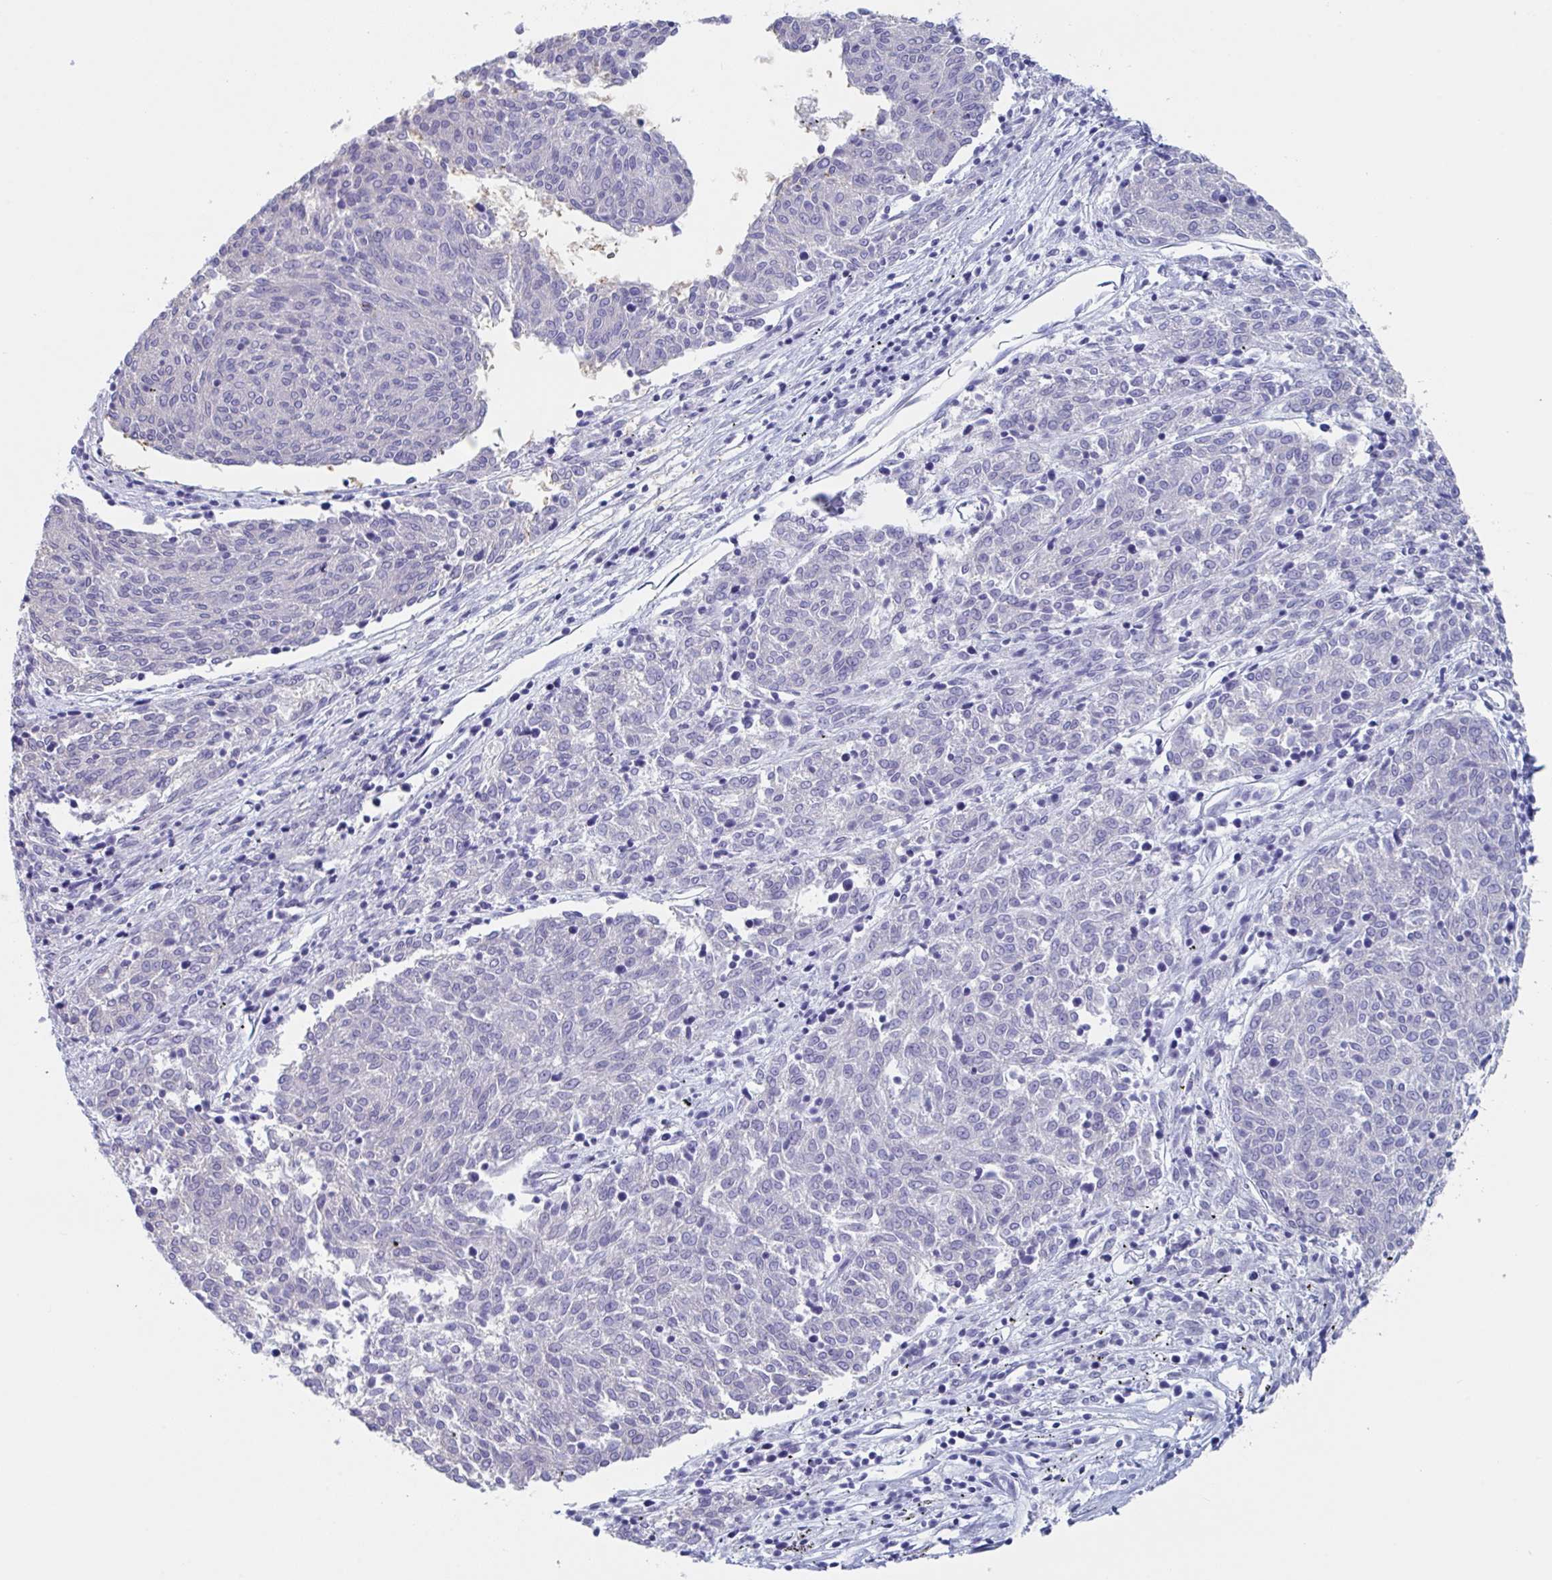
{"staining": {"intensity": "negative", "quantity": "none", "location": "none"}, "tissue": "melanoma", "cell_type": "Tumor cells", "image_type": "cancer", "snomed": [{"axis": "morphology", "description": "Malignant melanoma, NOS"}, {"axis": "topography", "description": "Skin"}], "caption": "Immunohistochemical staining of human melanoma shows no significant staining in tumor cells.", "gene": "ZPBP", "patient": {"sex": "female", "age": 72}}